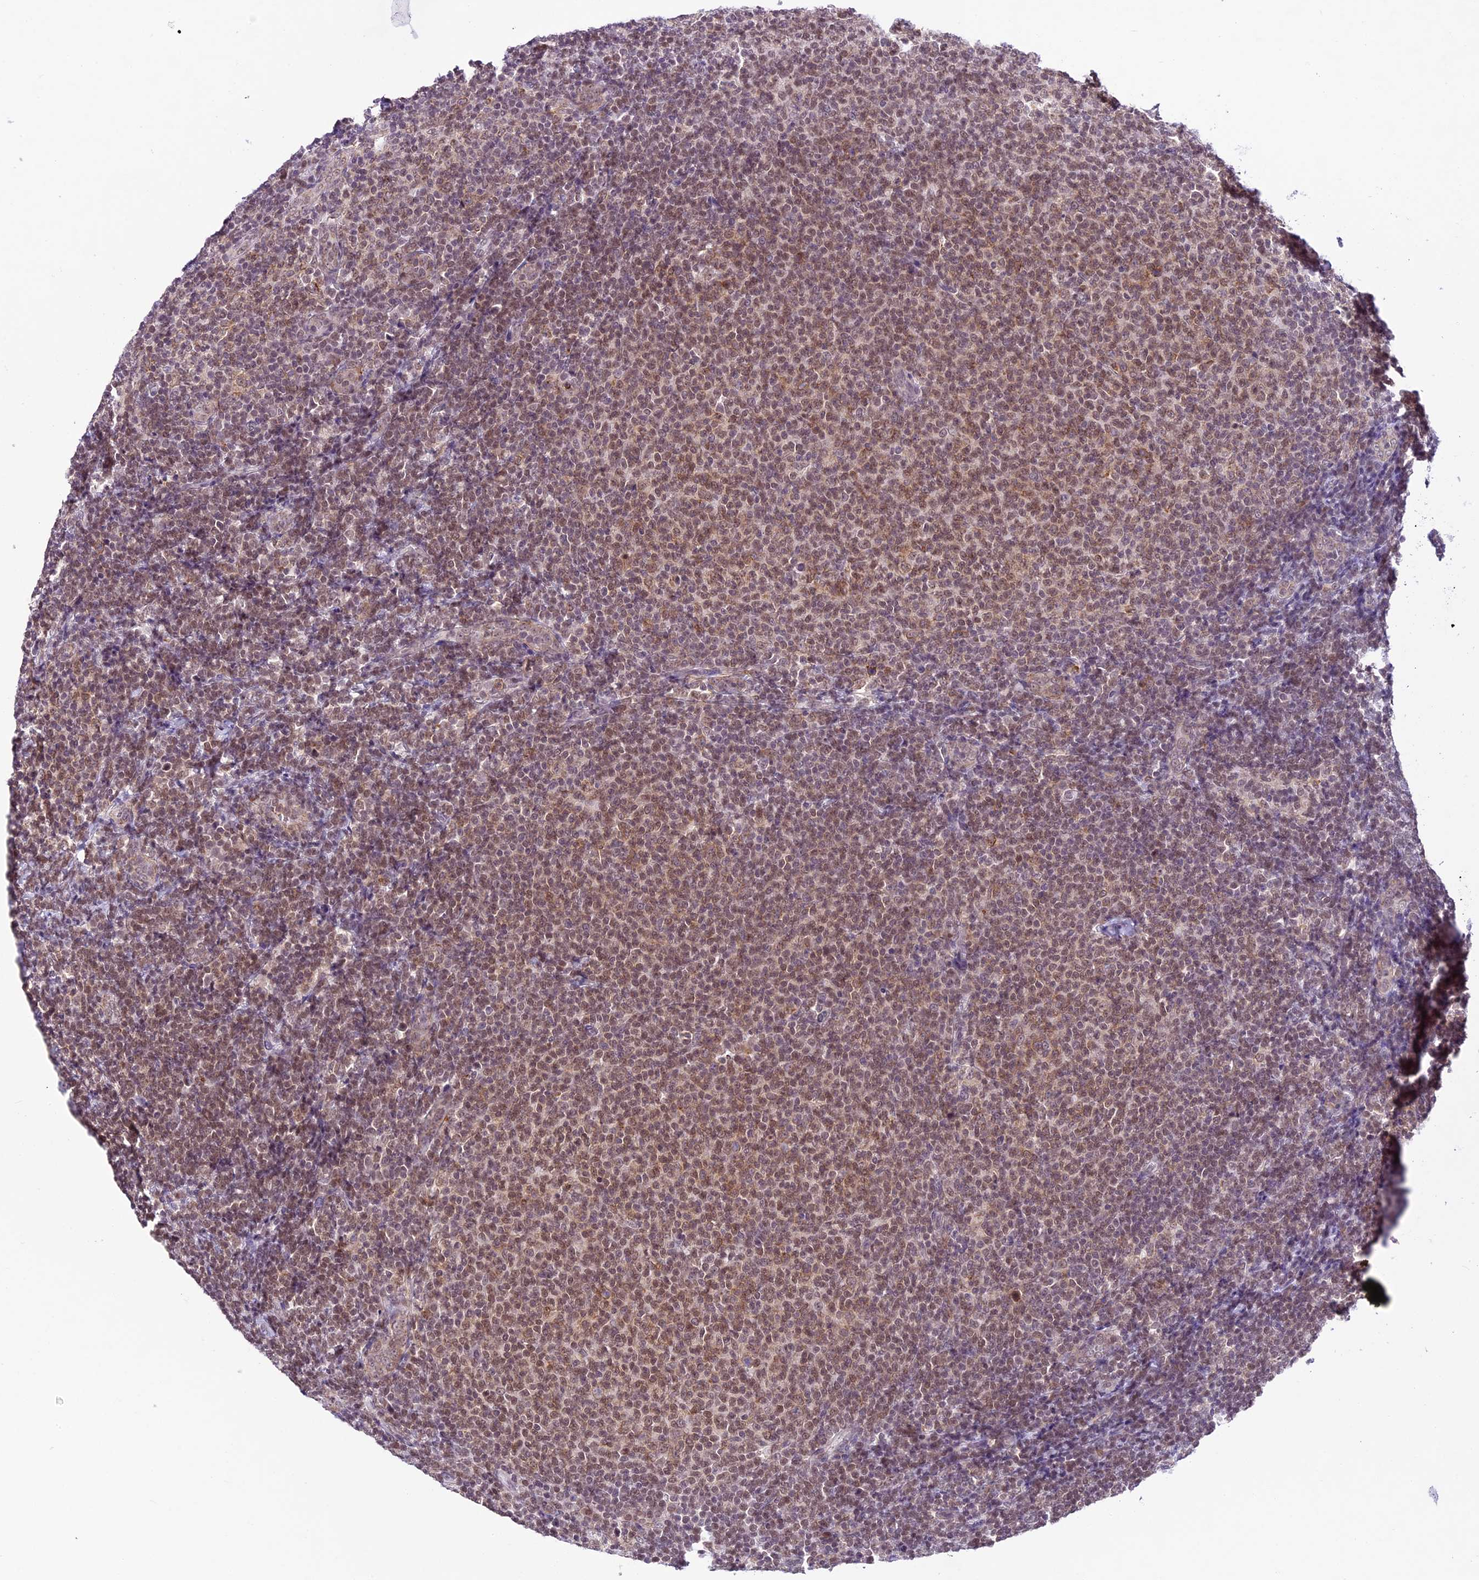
{"staining": {"intensity": "moderate", "quantity": ">75%", "location": "nuclear"}, "tissue": "lymphoma", "cell_type": "Tumor cells", "image_type": "cancer", "snomed": [{"axis": "morphology", "description": "Malignant lymphoma, non-Hodgkin's type, Low grade"}, {"axis": "topography", "description": "Lymph node"}], "caption": "Protein analysis of low-grade malignant lymphoma, non-Hodgkin's type tissue displays moderate nuclear expression in about >75% of tumor cells. (DAB (3,3'-diaminobenzidine) IHC, brown staining for protein, blue staining for nuclei).", "gene": "SHKBP1", "patient": {"sex": "male", "age": 66}}